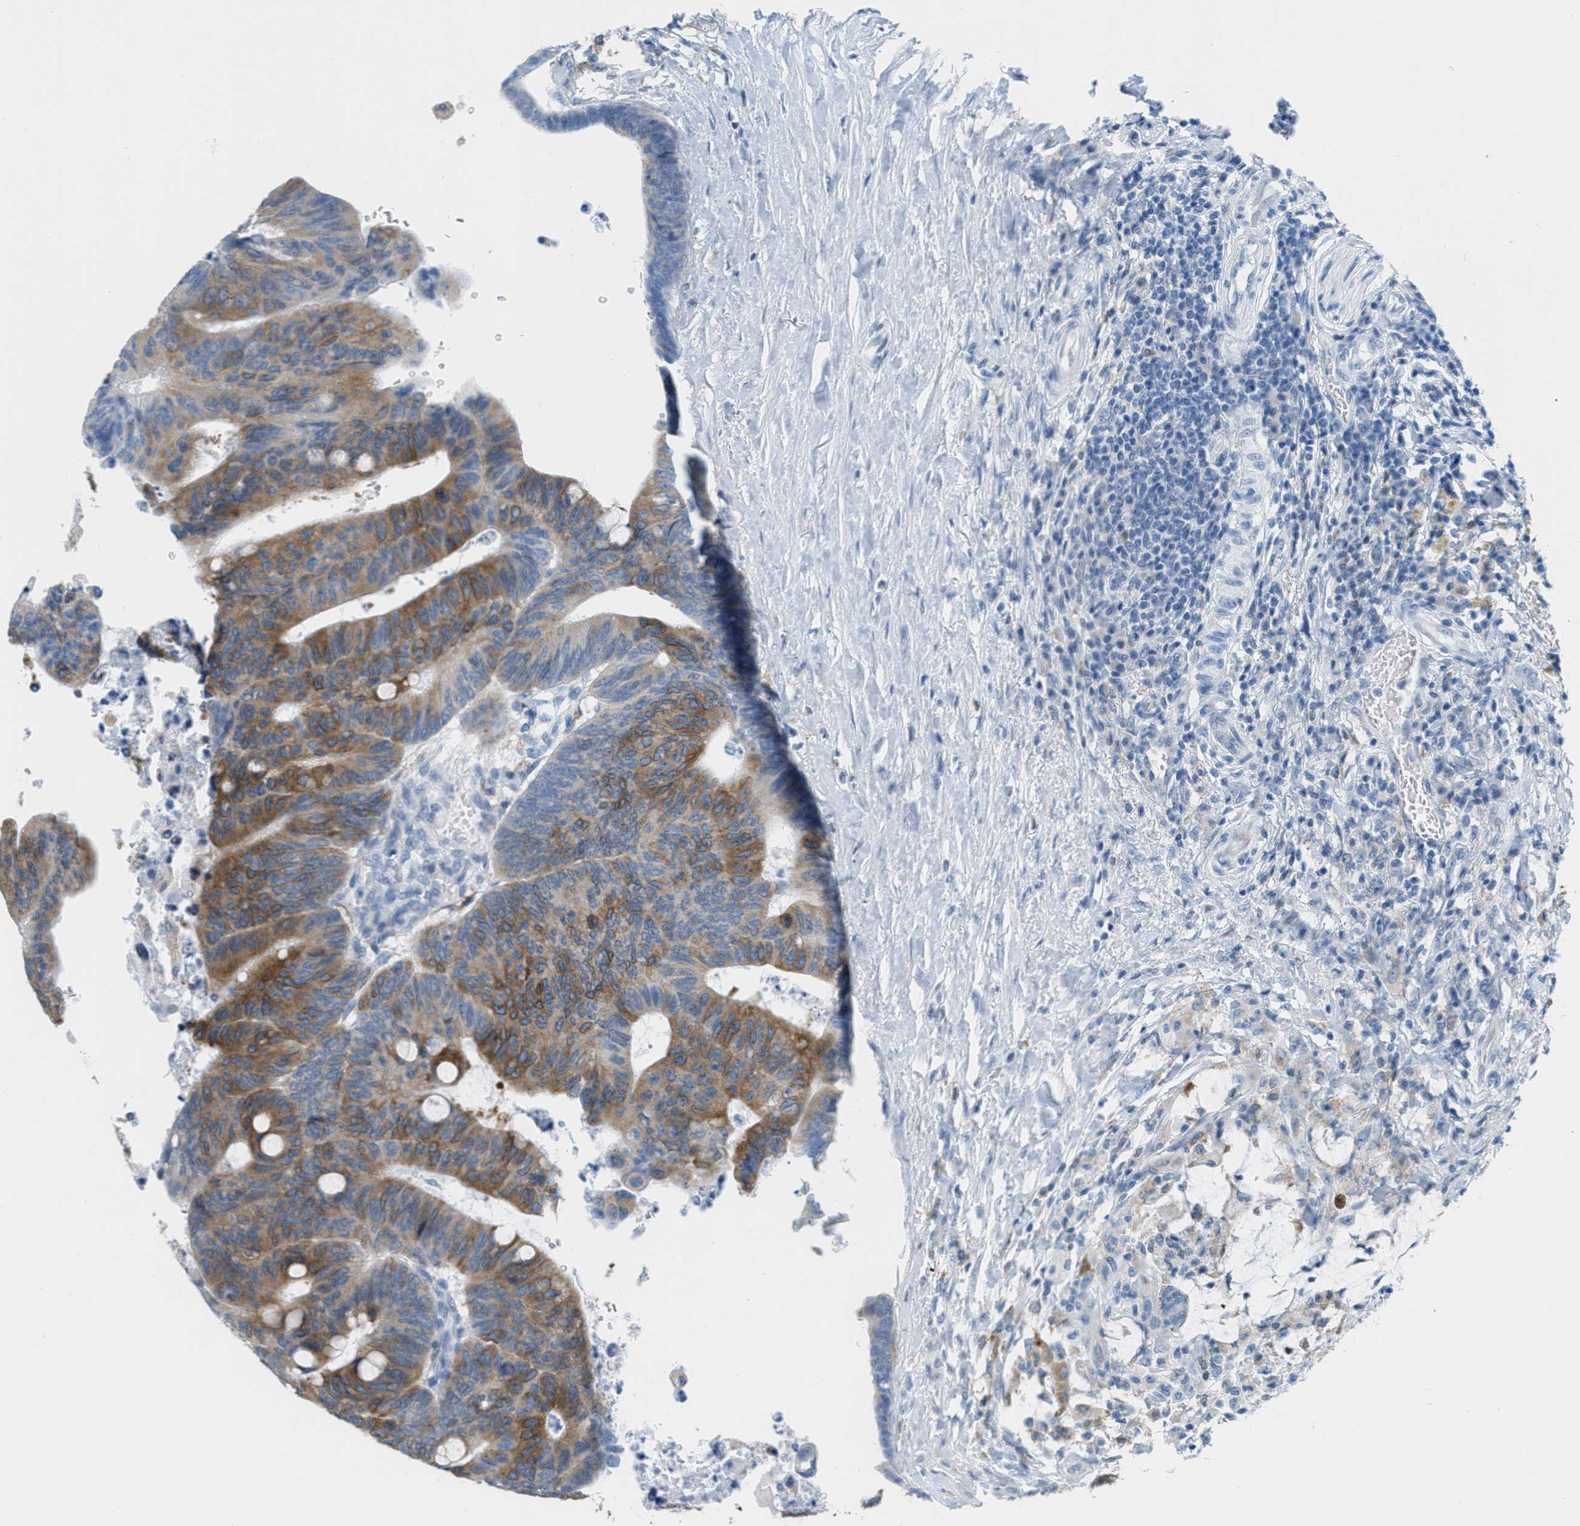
{"staining": {"intensity": "moderate", "quantity": ">75%", "location": "cytoplasmic/membranous"}, "tissue": "colorectal cancer", "cell_type": "Tumor cells", "image_type": "cancer", "snomed": [{"axis": "morphology", "description": "Normal tissue, NOS"}, {"axis": "morphology", "description": "Adenocarcinoma, NOS"}, {"axis": "topography", "description": "Rectum"}, {"axis": "topography", "description": "Peripheral nerve tissue"}], "caption": "Immunohistochemical staining of human colorectal adenocarcinoma displays moderate cytoplasmic/membranous protein expression in approximately >75% of tumor cells.", "gene": "TEX264", "patient": {"sex": "male", "age": 92}}